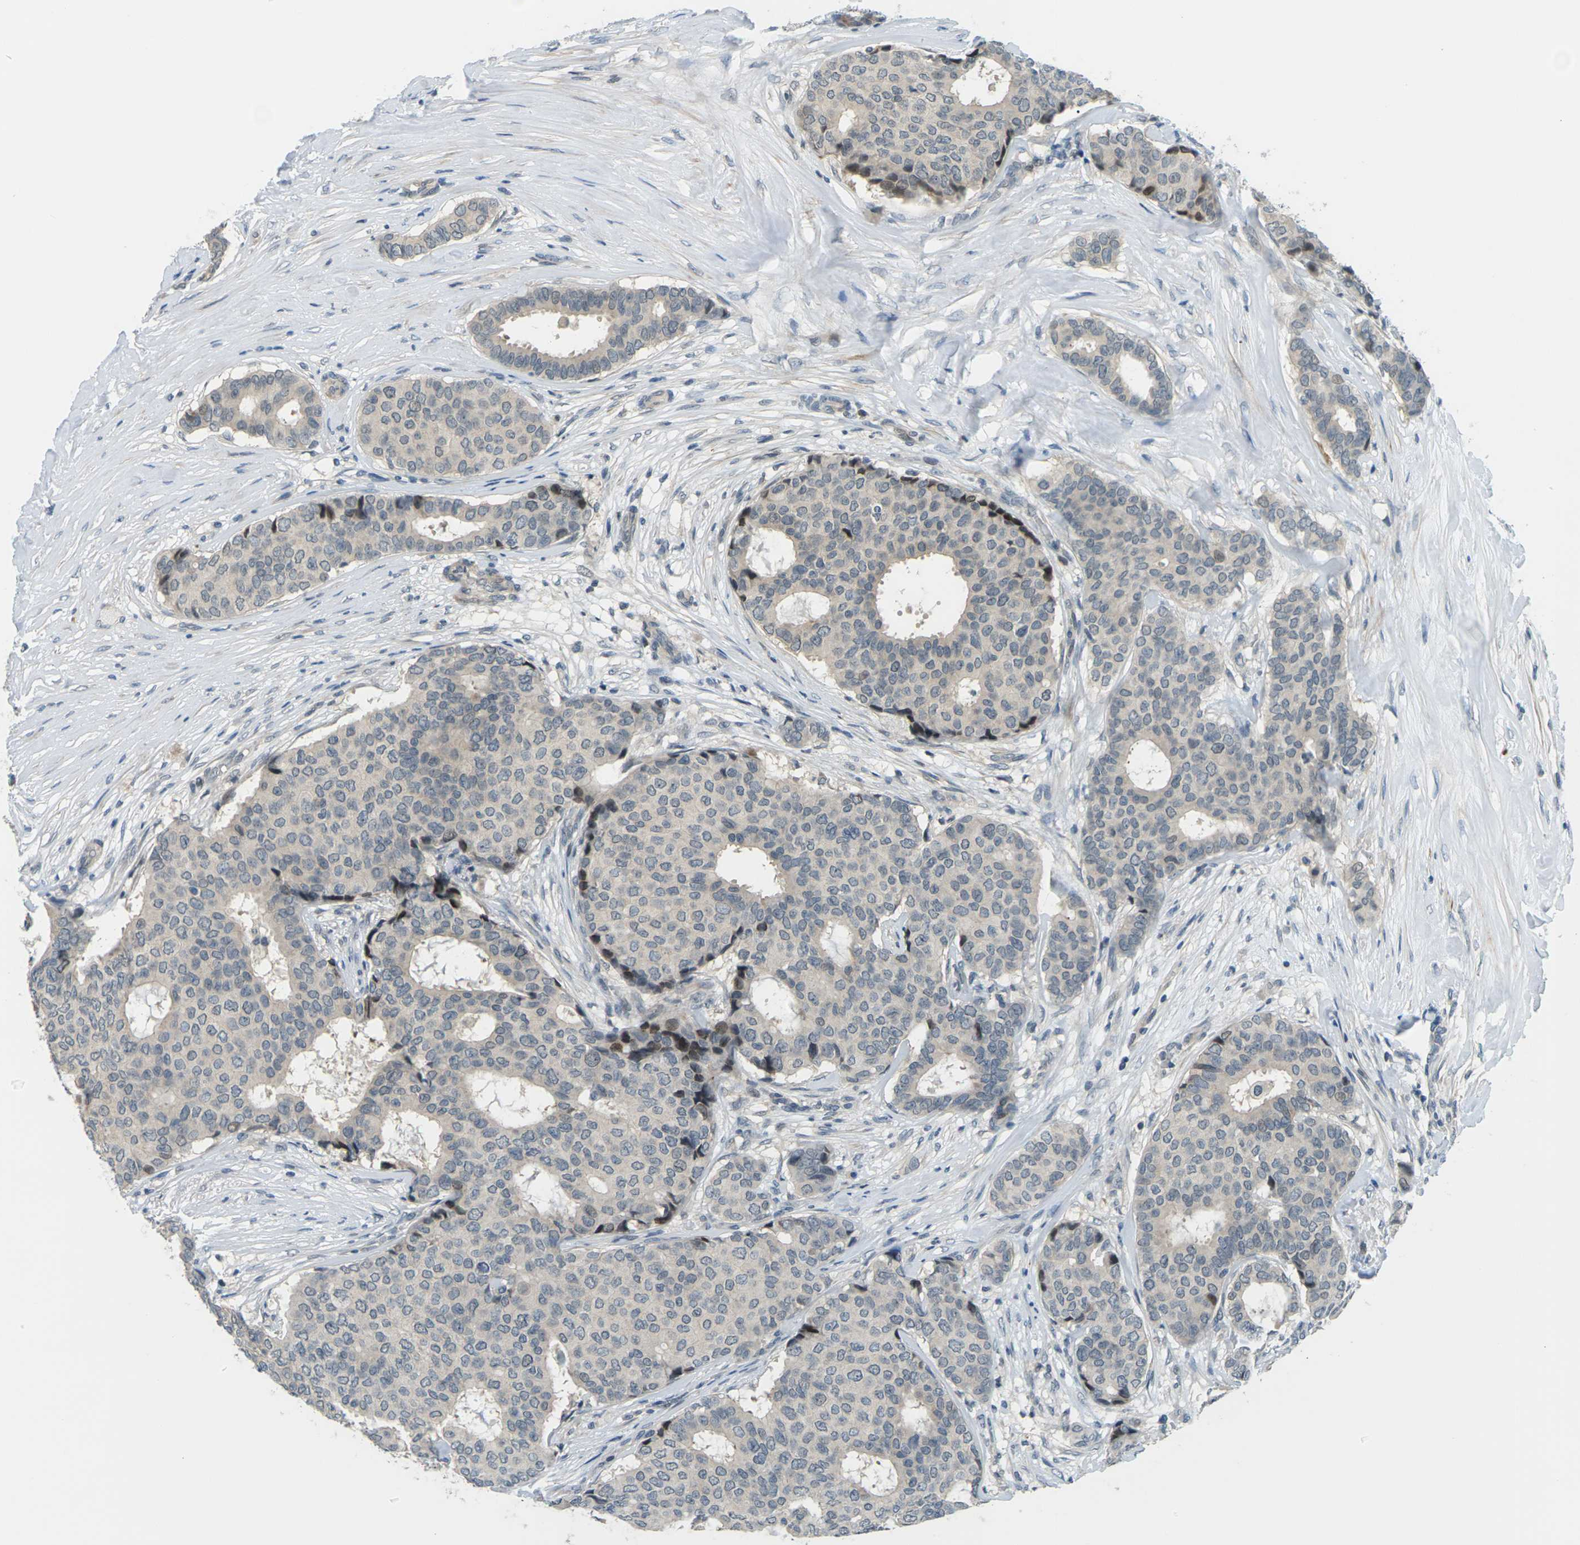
{"staining": {"intensity": "negative", "quantity": "none", "location": "none"}, "tissue": "breast cancer", "cell_type": "Tumor cells", "image_type": "cancer", "snomed": [{"axis": "morphology", "description": "Duct carcinoma"}, {"axis": "topography", "description": "Breast"}], "caption": "Immunohistochemical staining of breast cancer exhibits no significant positivity in tumor cells. (DAB (3,3'-diaminobenzidine) immunohistochemistry, high magnification).", "gene": "SLC13A3", "patient": {"sex": "female", "age": 75}}